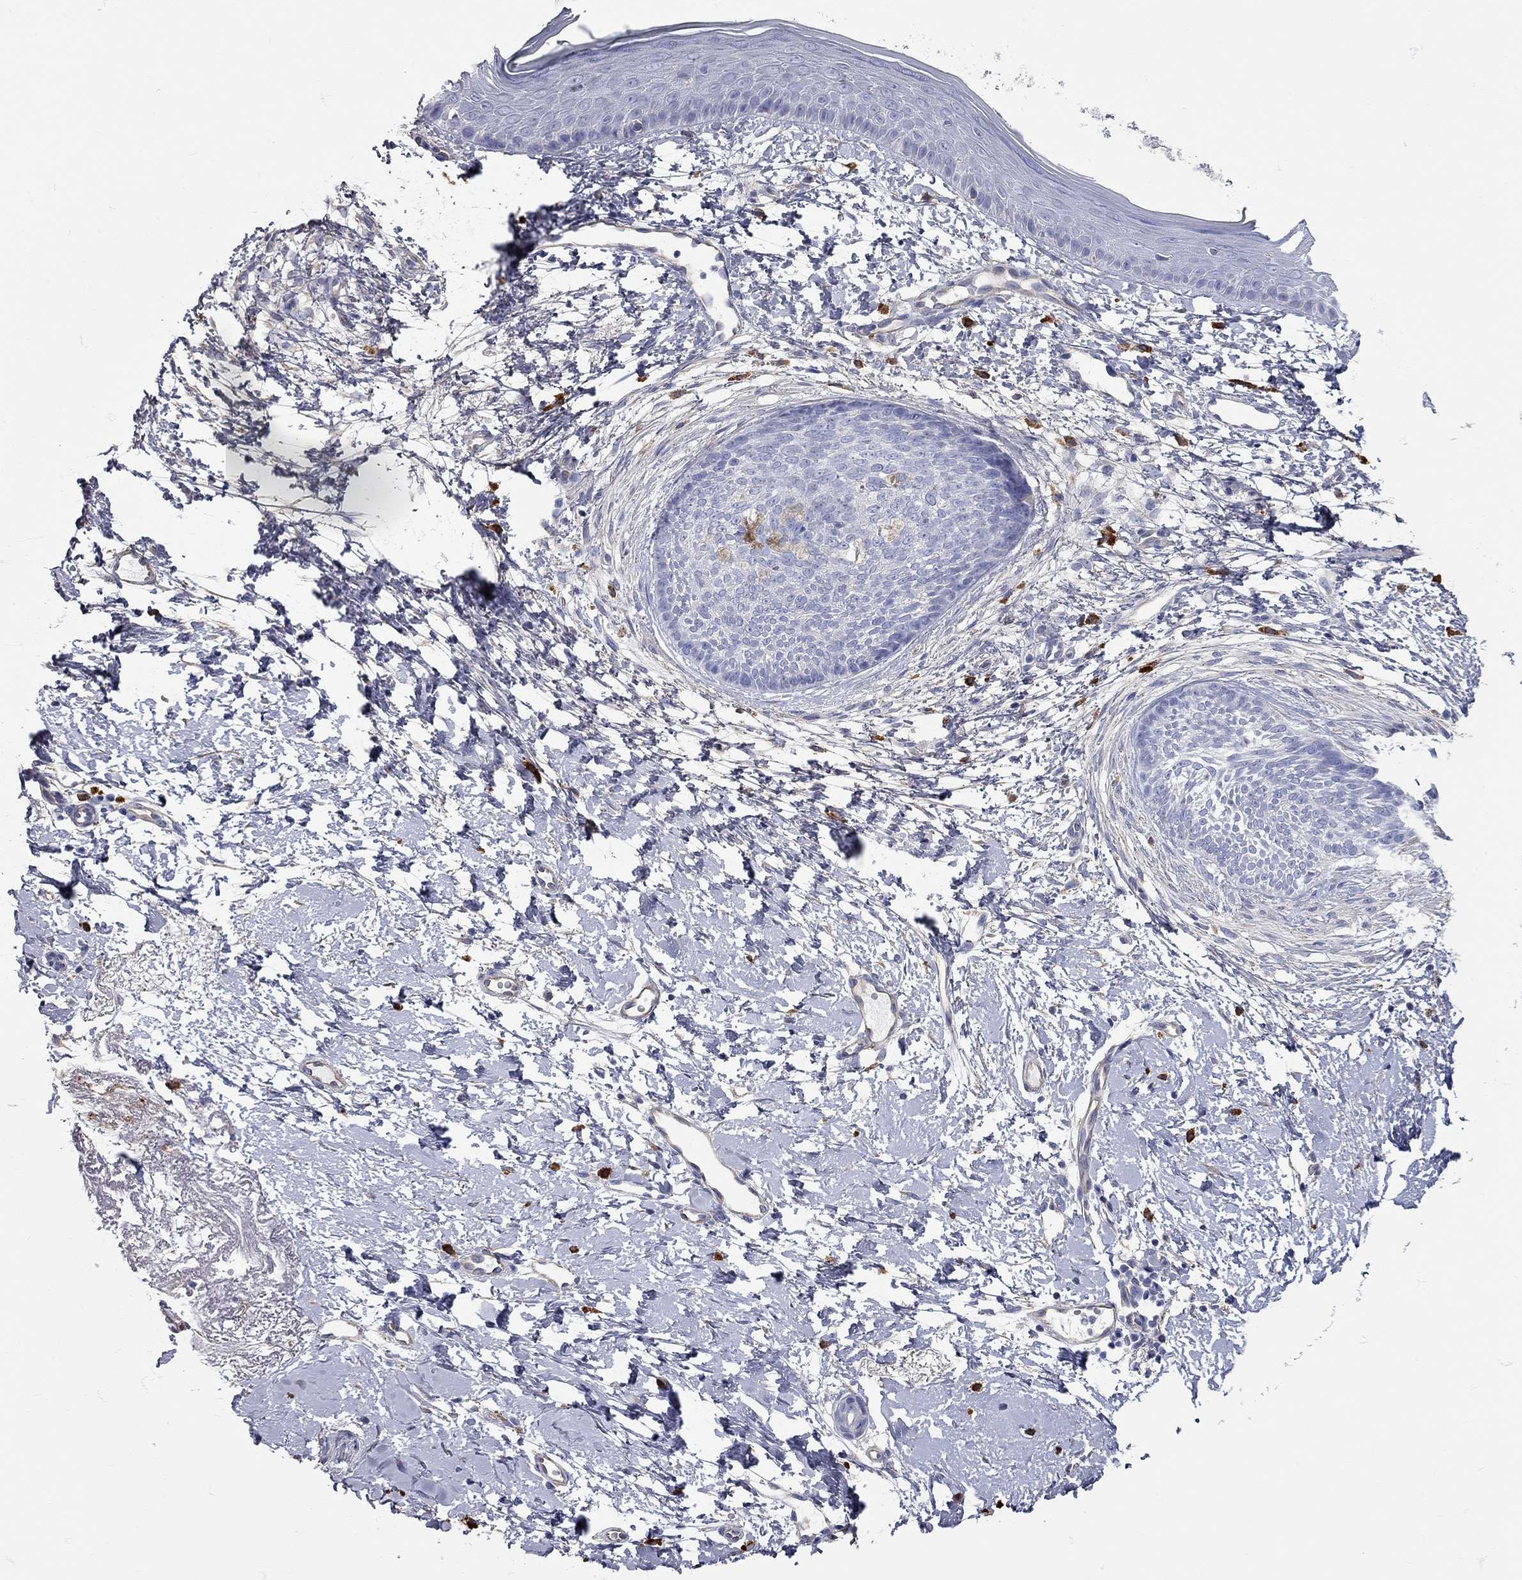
{"staining": {"intensity": "weak", "quantity": "<25%", "location": "cytoplasmic/membranous"}, "tissue": "skin cancer", "cell_type": "Tumor cells", "image_type": "cancer", "snomed": [{"axis": "morphology", "description": "Normal tissue, NOS"}, {"axis": "morphology", "description": "Basal cell carcinoma"}, {"axis": "topography", "description": "Skin"}], "caption": "Immunohistochemistry of human skin cancer (basal cell carcinoma) exhibits no positivity in tumor cells.", "gene": "C10orf90", "patient": {"sex": "male", "age": 84}}